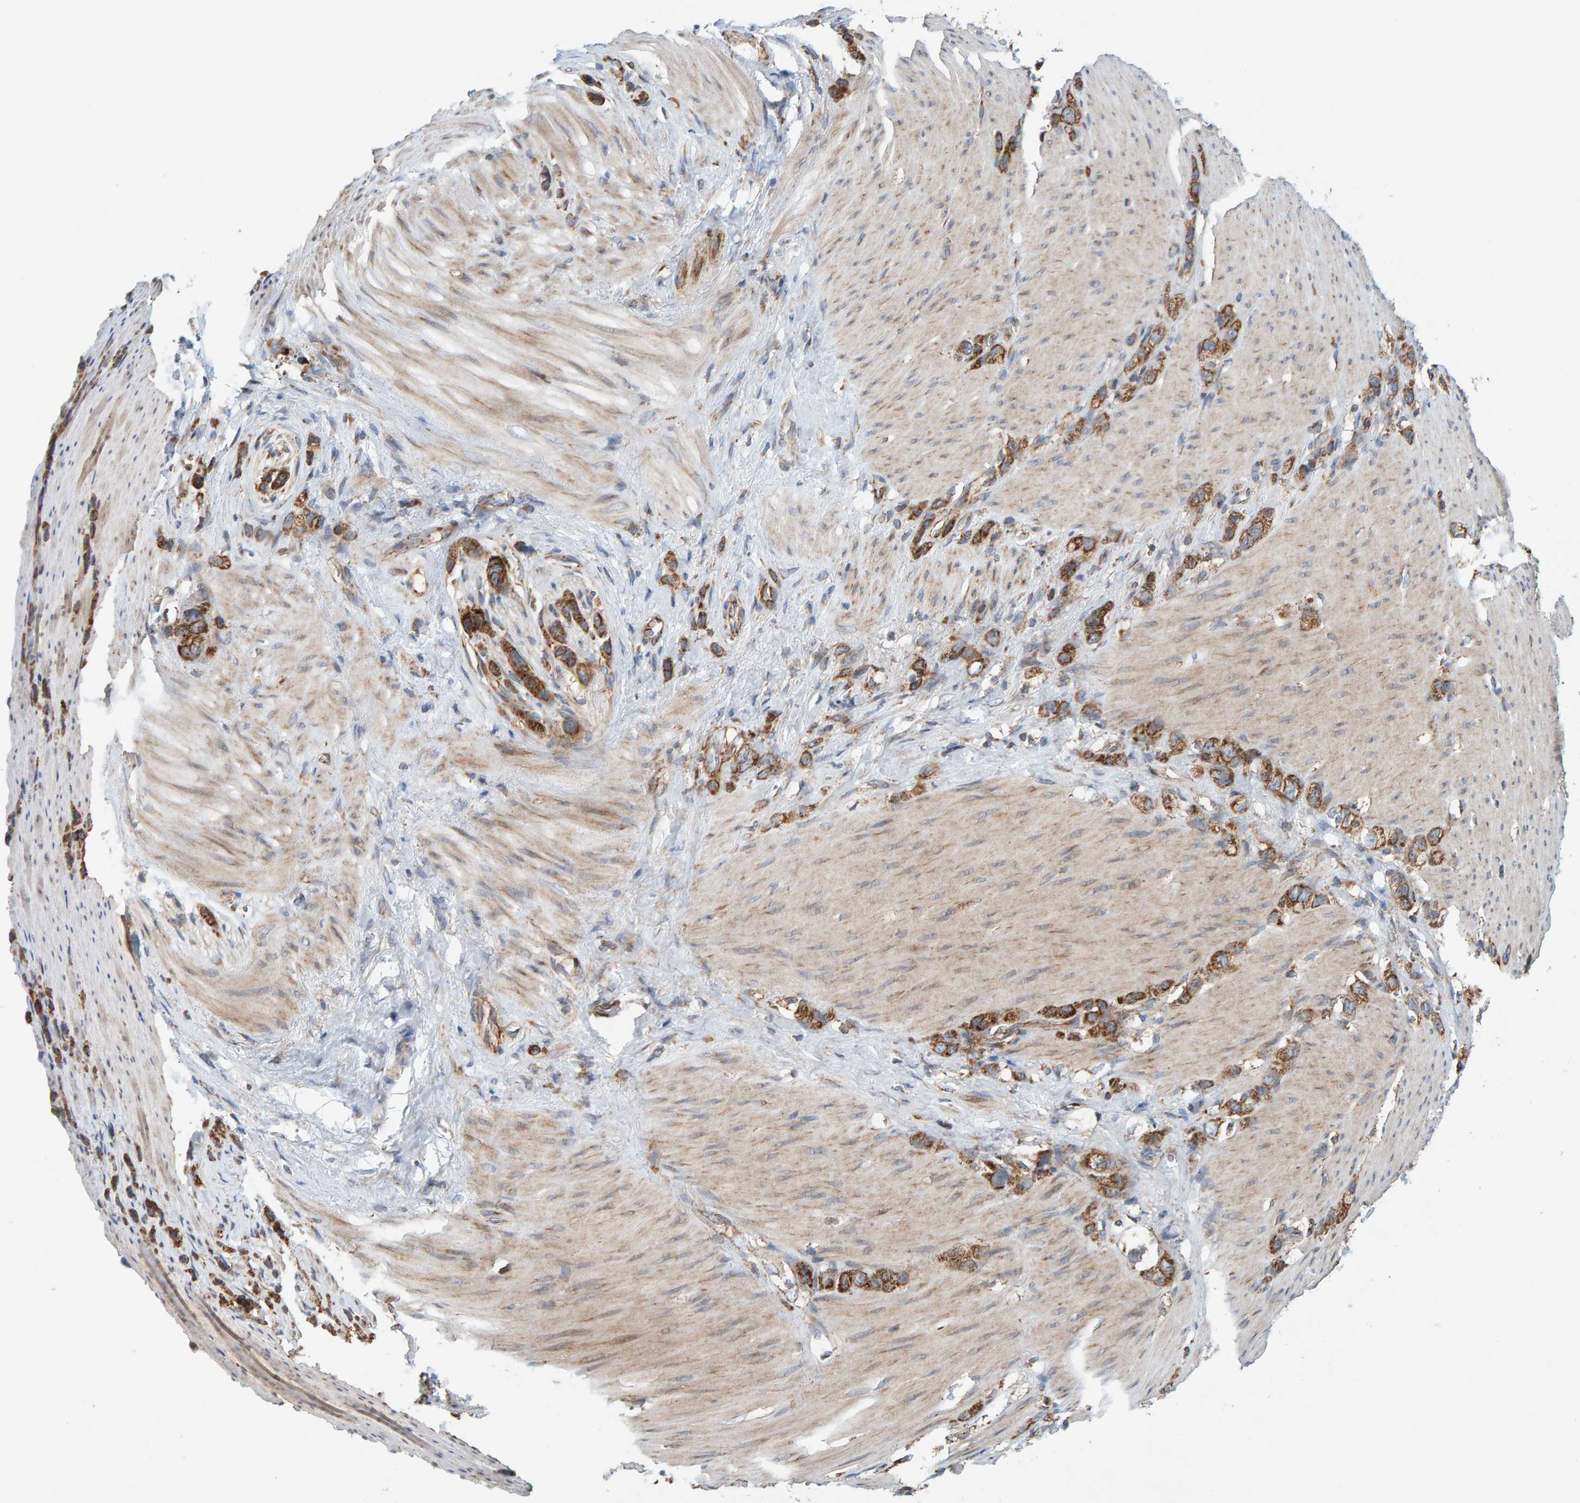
{"staining": {"intensity": "strong", "quantity": ">75%", "location": "cytoplasmic/membranous"}, "tissue": "stomach cancer", "cell_type": "Tumor cells", "image_type": "cancer", "snomed": [{"axis": "morphology", "description": "Normal tissue, NOS"}, {"axis": "morphology", "description": "Adenocarcinoma, NOS"}, {"axis": "morphology", "description": "Adenocarcinoma, High grade"}, {"axis": "topography", "description": "Stomach, upper"}, {"axis": "topography", "description": "Stomach"}], "caption": "Immunohistochemistry of human stomach cancer exhibits high levels of strong cytoplasmic/membranous staining in about >75% of tumor cells. Using DAB (3,3'-diaminobenzidine) (brown) and hematoxylin (blue) stains, captured at high magnification using brightfield microscopy.", "gene": "MRPL45", "patient": {"sex": "female", "age": 65}}